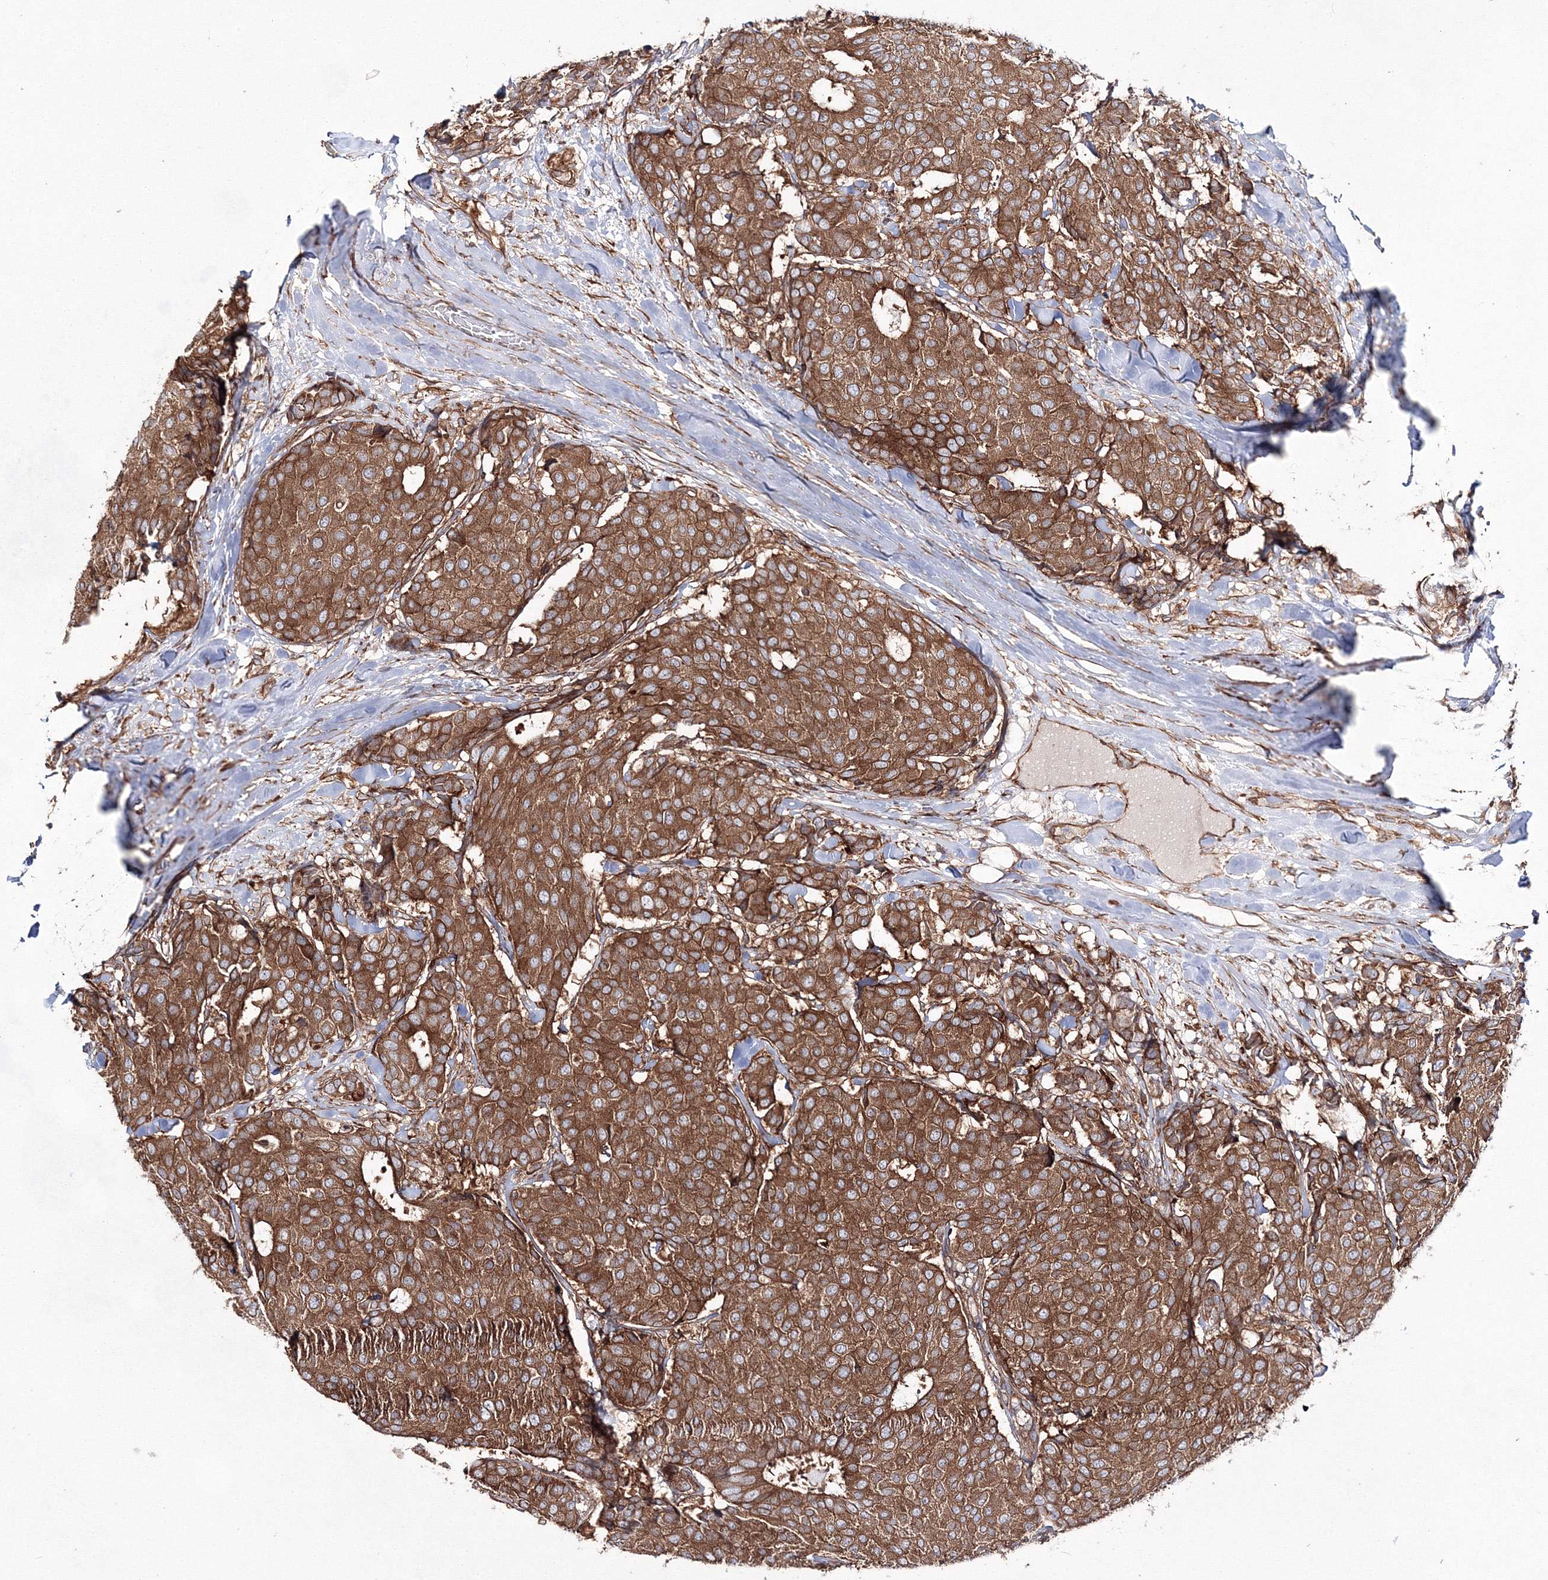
{"staining": {"intensity": "strong", "quantity": ">75%", "location": "cytoplasmic/membranous"}, "tissue": "breast cancer", "cell_type": "Tumor cells", "image_type": "cancer", "snomed": [{"axis": "morphology", "description": "Duct carcinoma"}, {"axis": "topography", "description": "Breast"}], "caption": "This is an image of IHC staining of breast infiltrating ductal carcinoma, which shows strong staining in the cytoplasmic/membranous of tumor cells.", "gene": "EXOC6", "patient": {"sex": "female", "age": 75}}